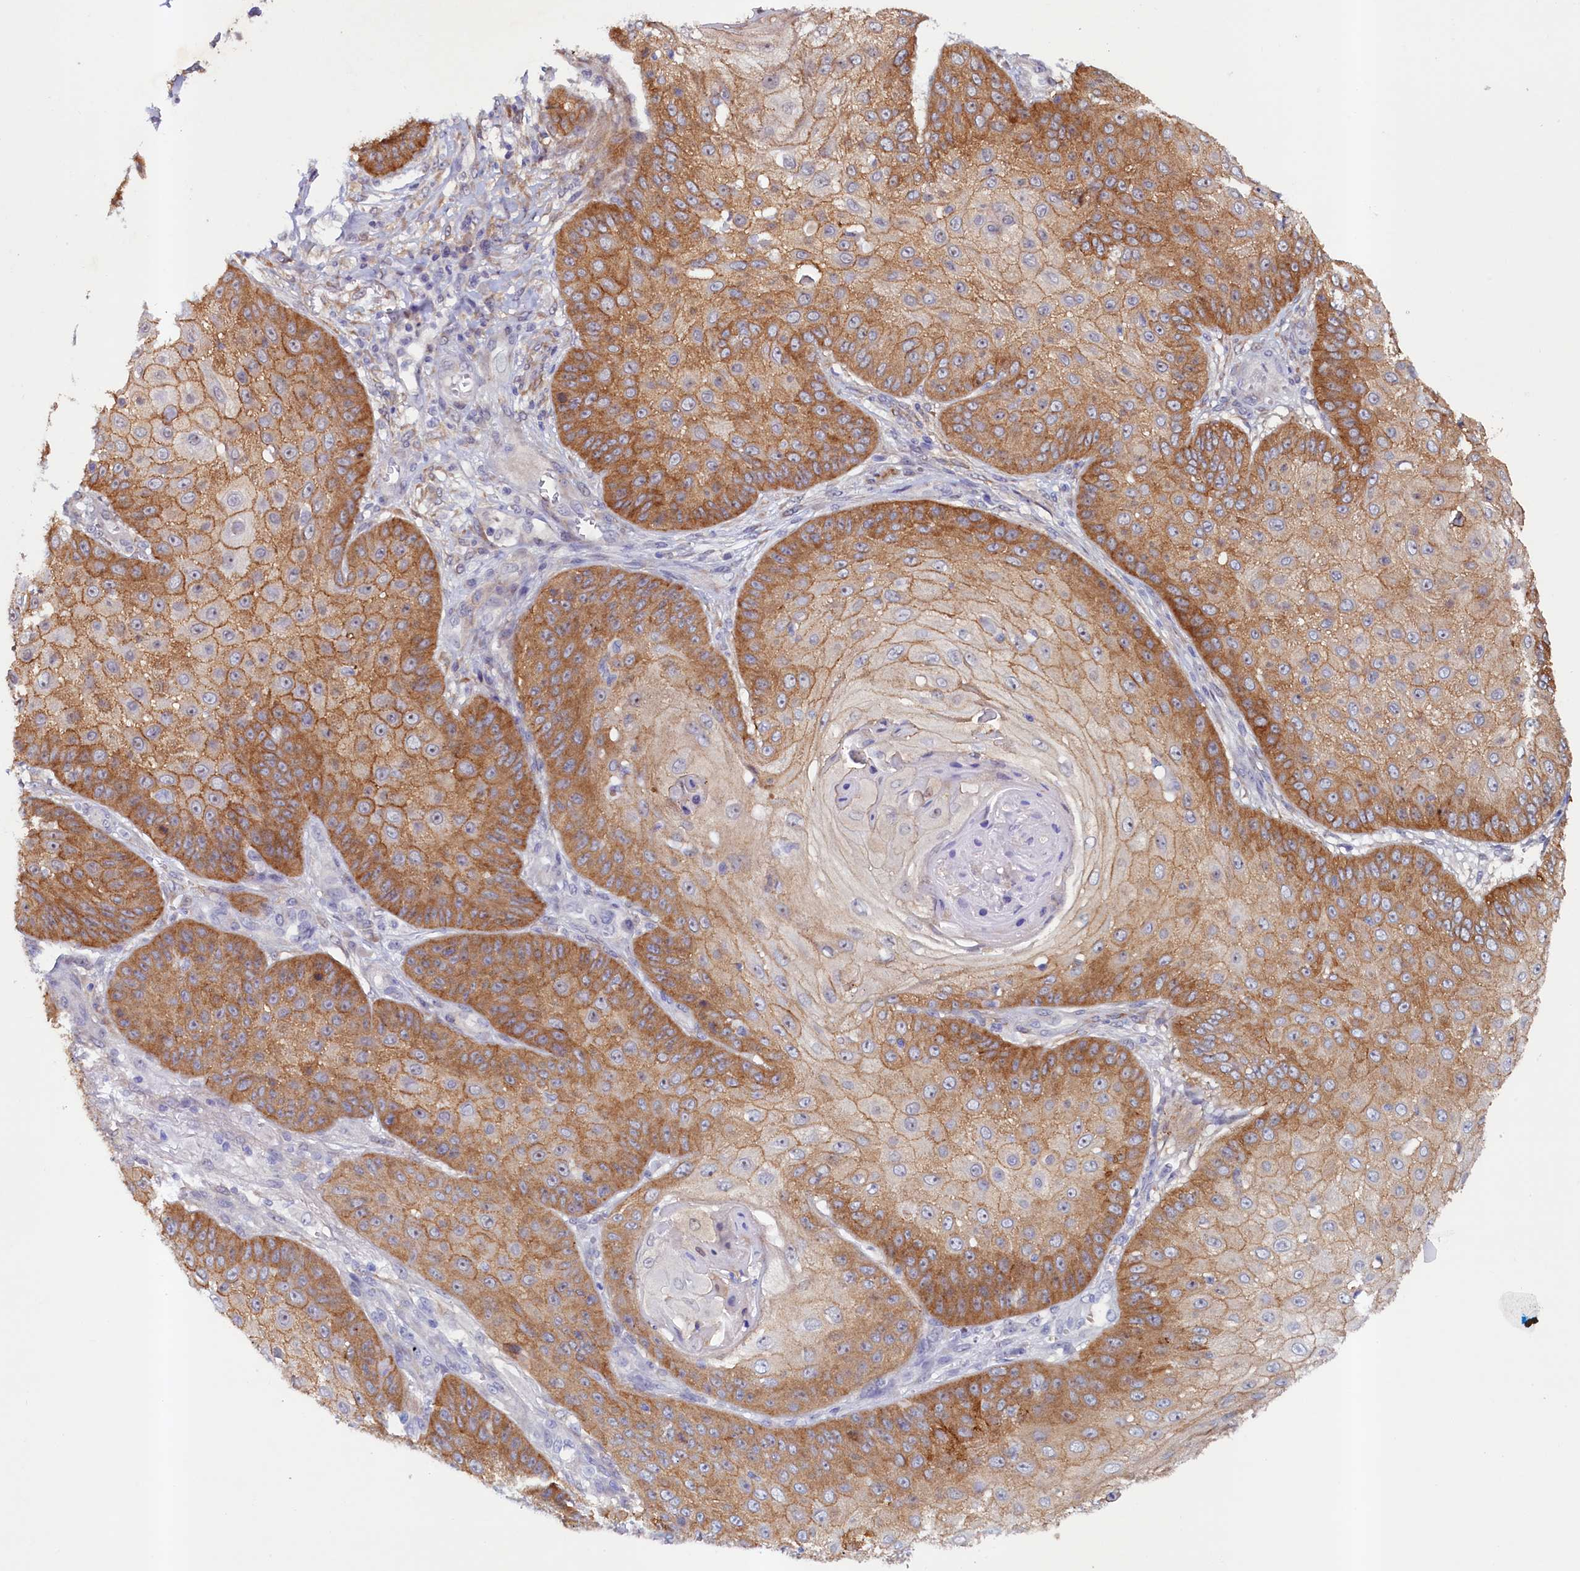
{"staining": {"intensity": "moderate", "quantity": ">75%", "location": "cytoplasmic/membranous"}, "tissue": "skin cancer", "cell_type": "Tumor cells", "image_type": "cancer", "snomed": [{"axis": "morphology", "description": "Squamous cell carcinoma, NOS"}, {"axis": "topography", "description": "Skin"}], "caption": "There is medium levels of moderate cytoplasmic/membranous expression in tumor cells of skin cancer (squamous cell carcinoma), as demonstrated by immunohistochemical staining (brown color).", "gene": "PACSIN3", "patient": {"sex": "male", "age": 70}}